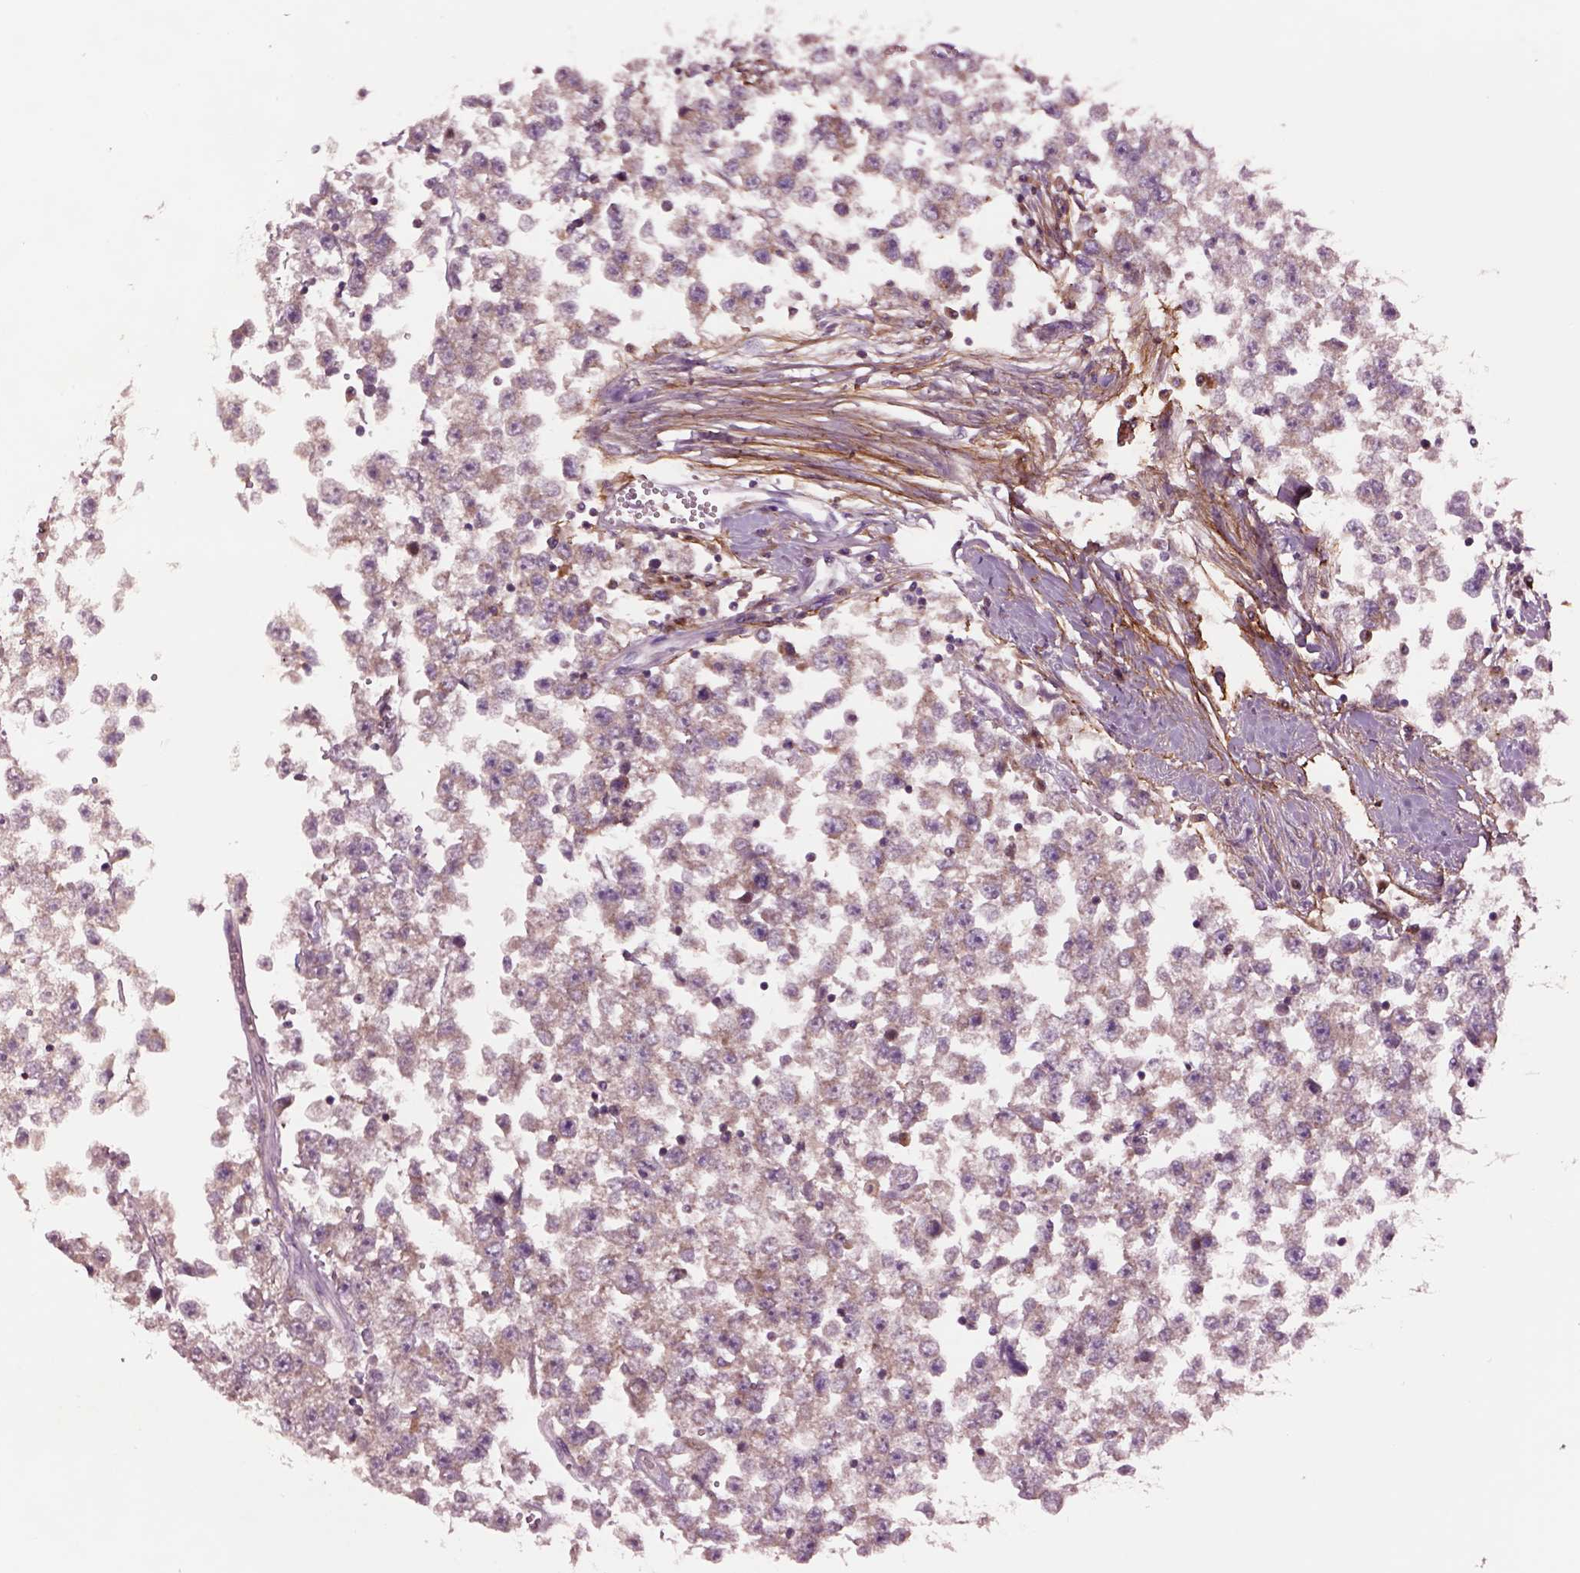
{"staining": {"intensity": "moderate", "quantity": ">75%", "location": "cytoplasmic/membranous"}, "tissue": "testis cancer", "cell_type": "Tumor cells", "image_type": "cancer", "snomed": [{"axis": "morphology", "description": "Seminoma, NOS"}, {"axis": "topography", "description": "Testis"}], "caption": "Protein staining of testis cancer (seminoma) tissue demonstrates moderate cytoplasmic/membranous expression in approximately >75% of tumor cells.", "gene": "SEC23A", "patient": {"sex": "male", "age": 34}}